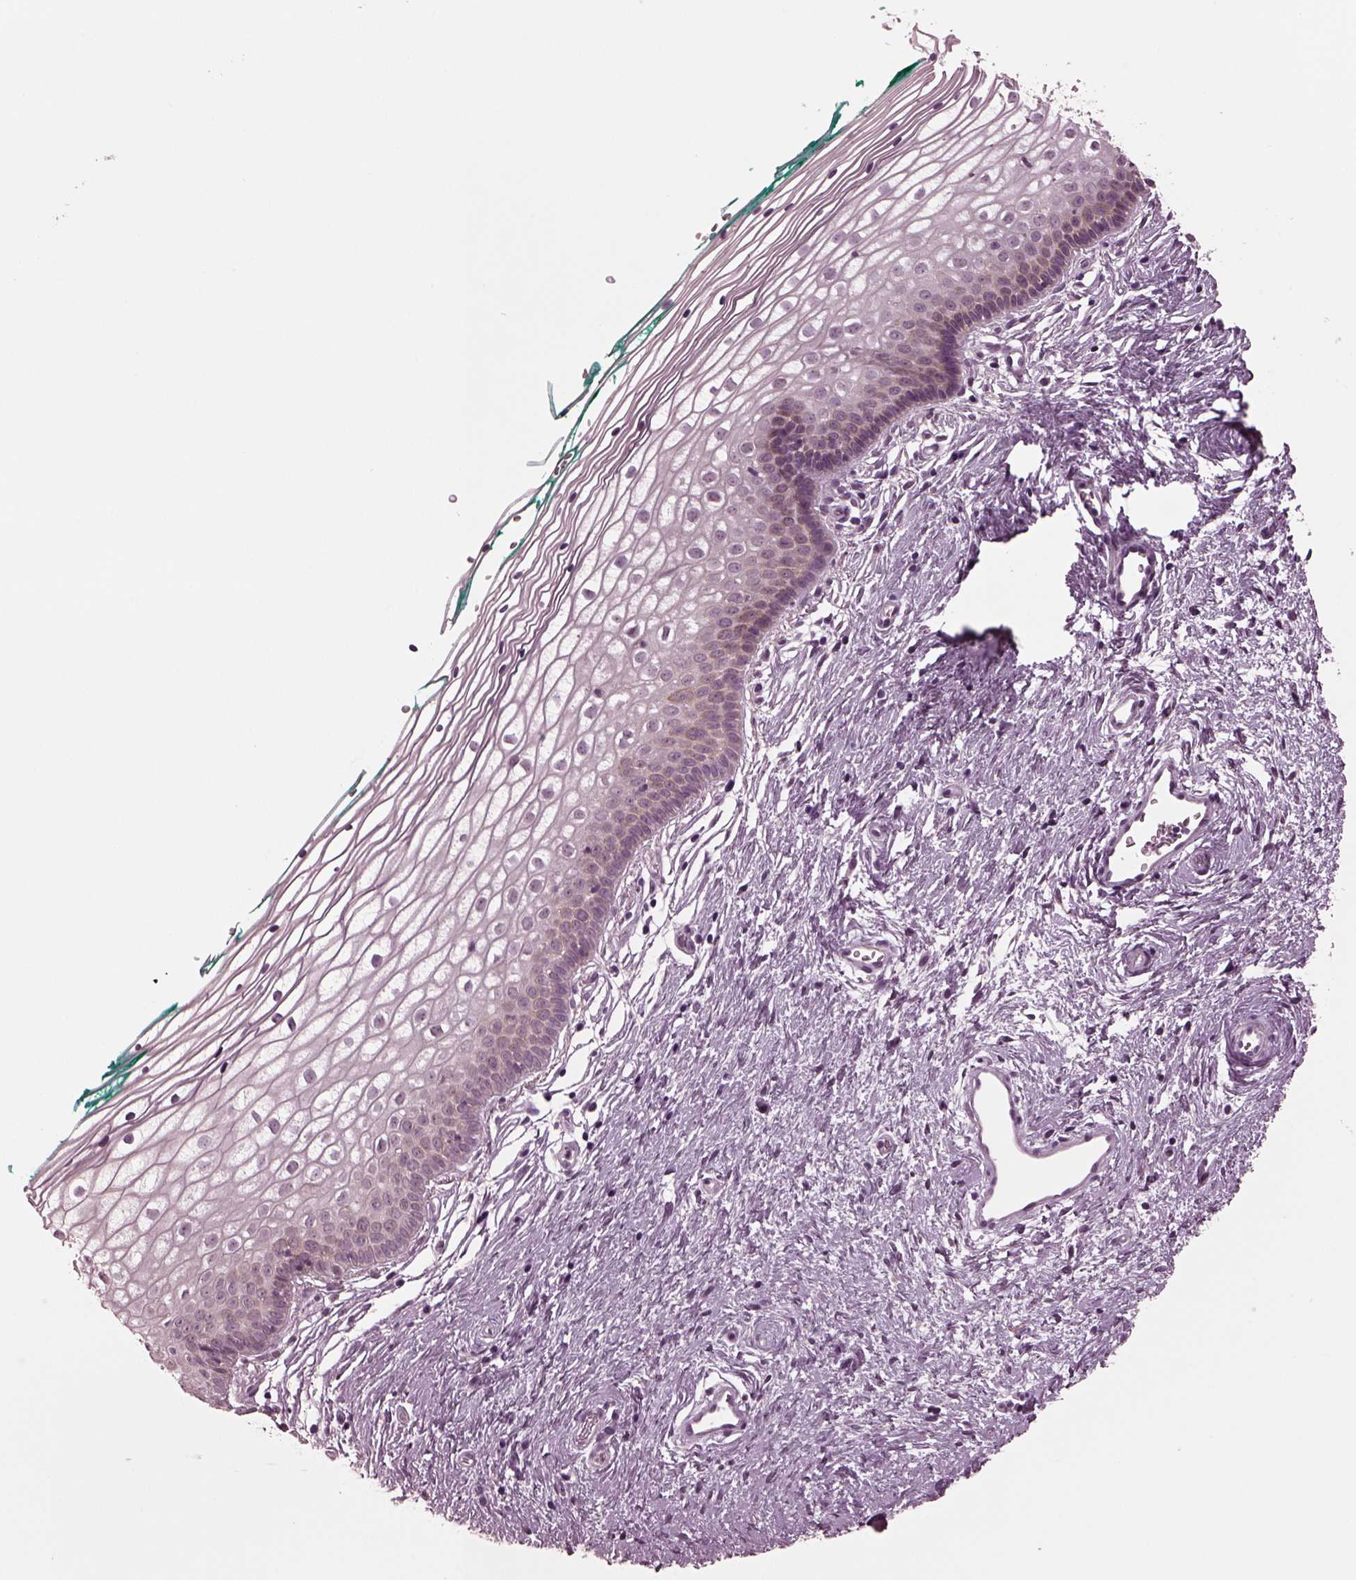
{"staining": {"intensity": "negative", "quantity": "none", "location": "none"}, "tissue": "vagina", "cell_type": "Squamous epithelial cells", "image_type": "normal", "snomed": [{"axis": "morphology", "description": "Normal tissue, NOS"}, {"axis": "topography", "description": "Vagina"}], "caption": "Micrograph shows no protein positivity in squamous epithelial cells of benign vagina. (Stains: DAB (3,3'-diaminobenzidine) immunohistochemistry with hematoxylin counter stain, Microscopy: brightfield microscopy at high magnification).", "gene": "MIB2", "patient": {"sex": "female", "age": 36}}